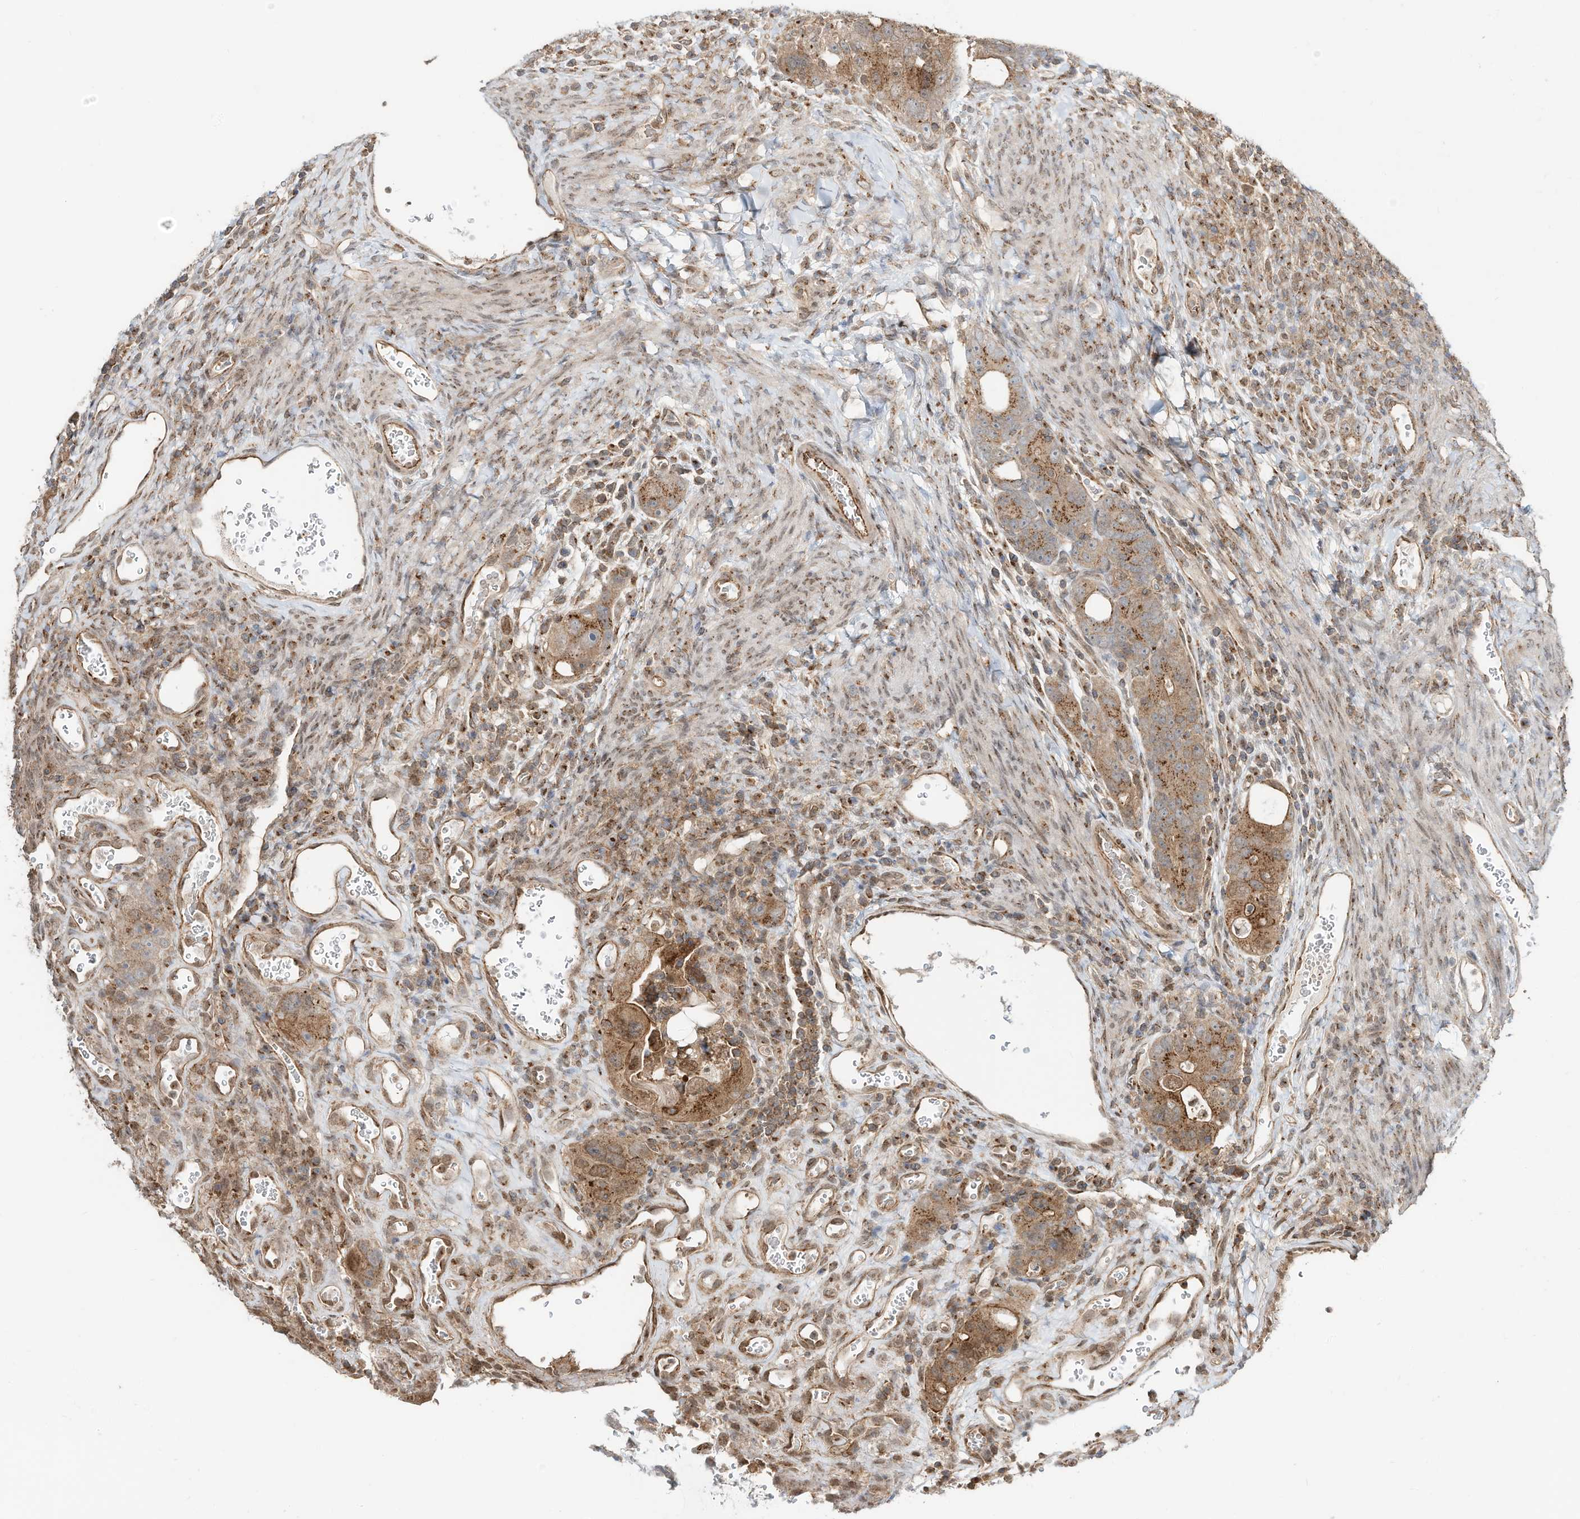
{"staining": {"intensity": "moderate", "quantity": ">75%", "location": "cytoplasmic/membranous"}, "tissue": "colorectal cancer", "cell_type": "Tumor cells", "image_type": "cancer", "snomed": [{"axis": "morphology", "description": "Adenocarcinoma, NOS"}, {"axis": "topography", "description": "Rectum"}], "caption": "Immunohistochemistry (DAB (3,3'-diaminobenzidine)) staining of colorectal cancer demonstrates moderate cytoplasmic/membranous protein positivity in about >75% of tumor cells.", "gene": "CUX1", "patient": {"sex": "male", "age": 59}}